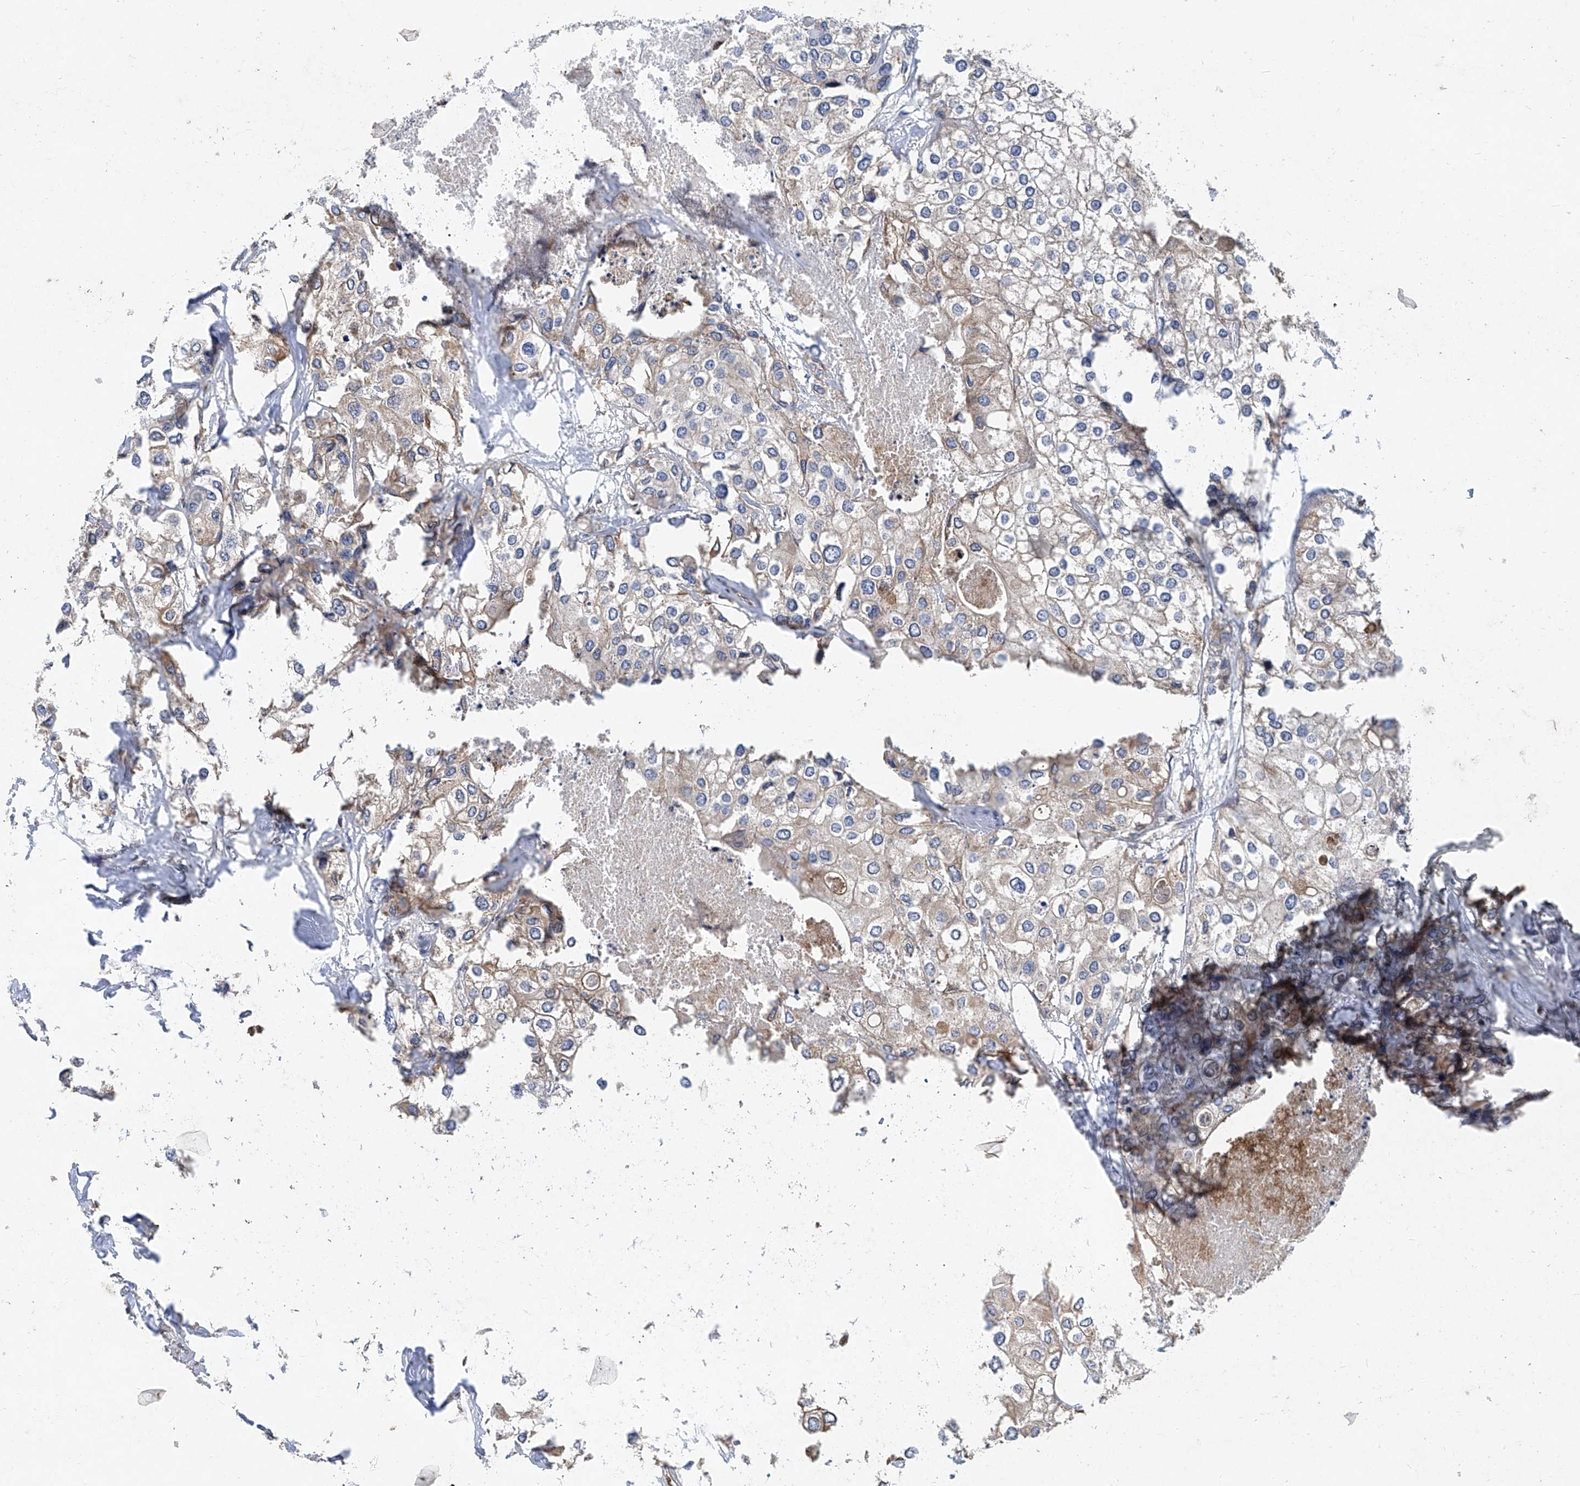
{"staining": {"intensity": "weak", "quantity": "<25%", "location": "cytoplasmic/membranous"}, "tissue": "urothelial cancer", "cell_type": "Tumor cells", "image_type": "cancer", "snomed": [{"axis": "morphology", "description": "Urothelial carcinoma, High grade"}, {"axis": "topography", "description": "Urinary bladder"}], "caption": "This is an immunohistochemistry (IHC) micrograph of urothelial cancer. There is no staining in tumor cells.", "gene": "TRIM38", "patient": {"sex": "male", "age": 64}}